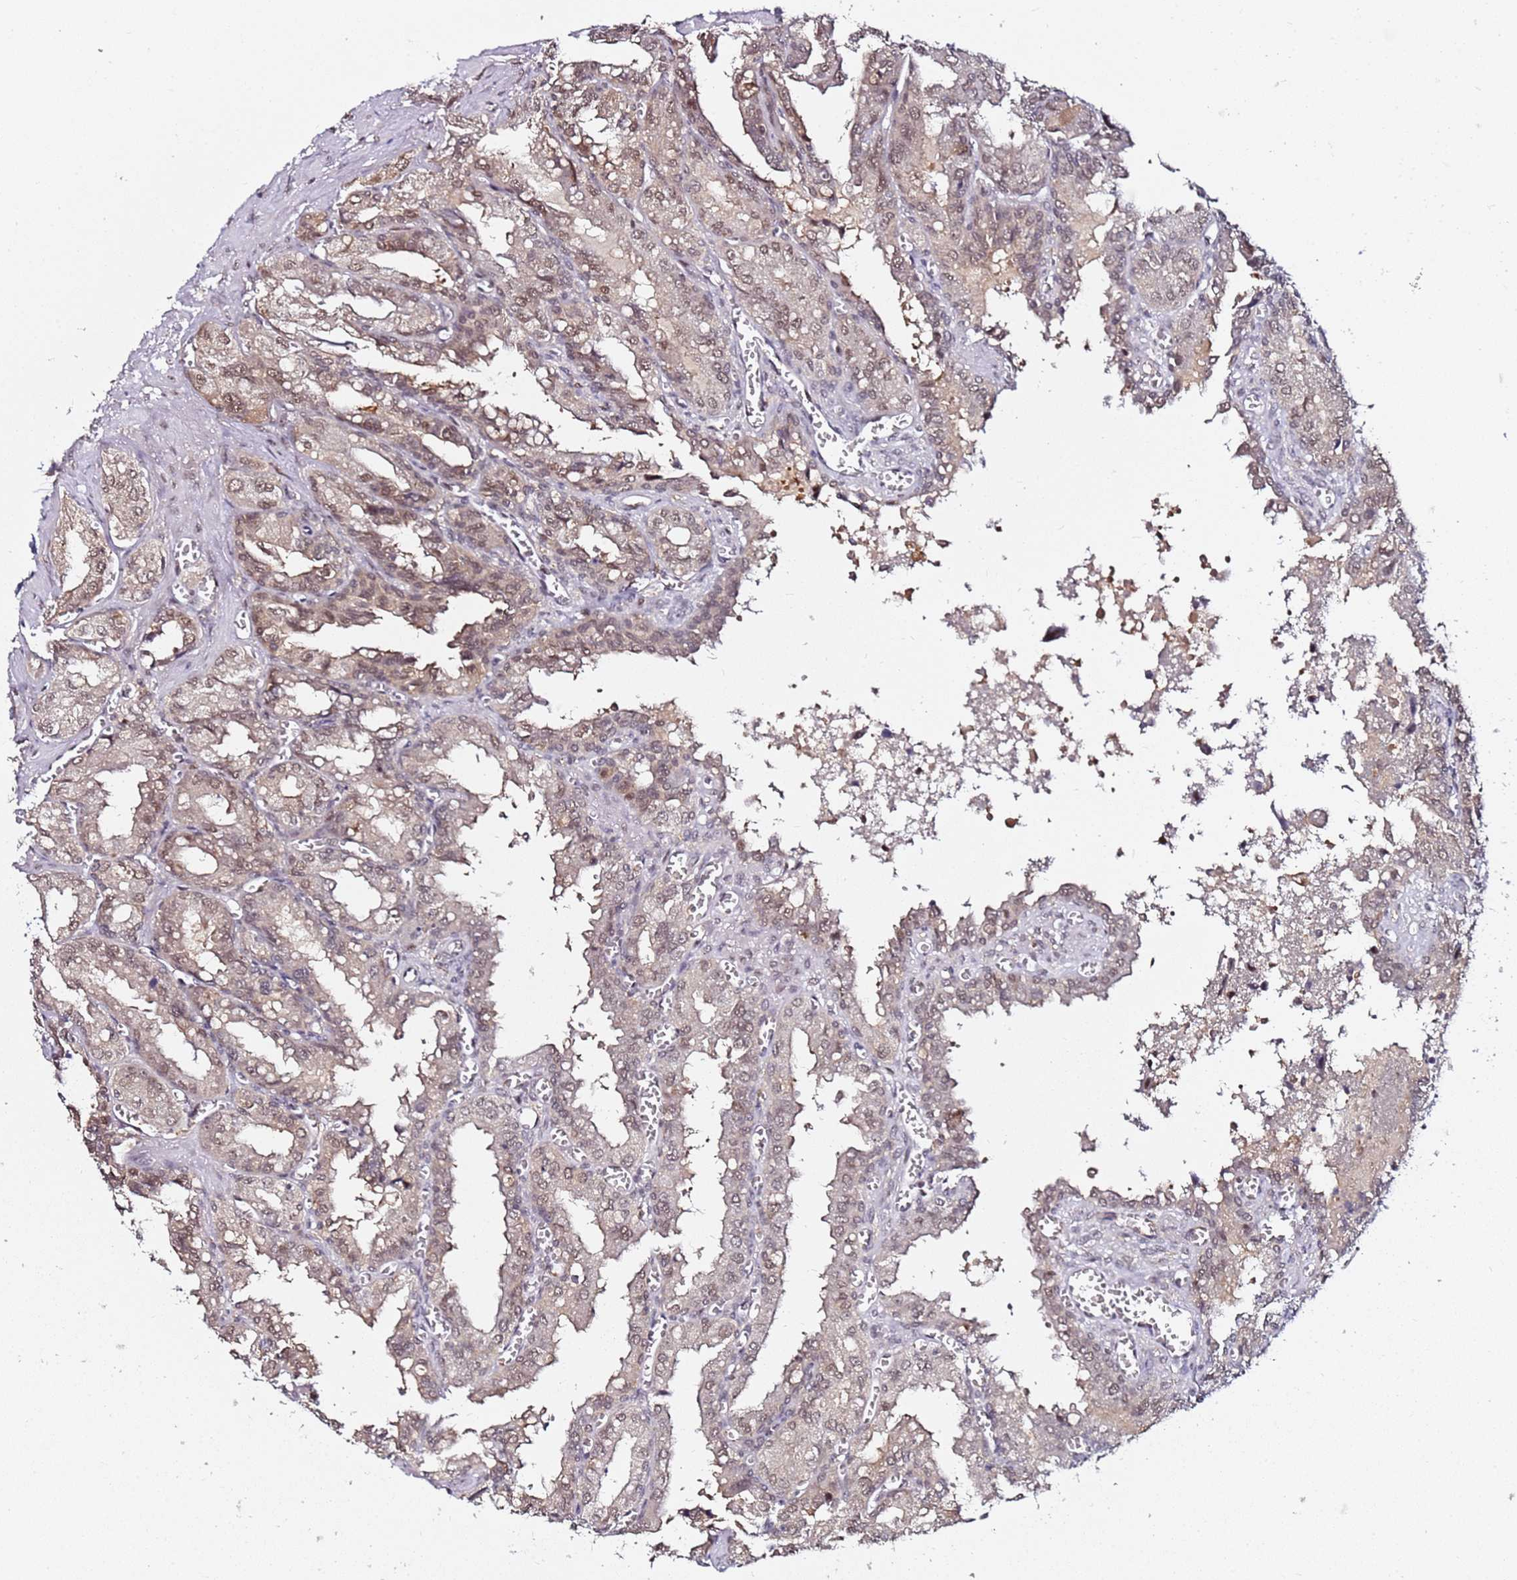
{"staining": {"intensity": "moderate", "quantity": ">75%", "location": "cytoplasmic/membranous,nuclear"}, "tissue": "seminal vesicle", "cell_type": "Glandular cells", "image_type": "normal", "snomed": [{"axis": "morphology", "description": "Normal tissue, NOS"}, {"axis": "topography", "description": "Seminal veicle"}], "caption": "Immunohistochemical staining of unremarkable seminal vesicle displays moderate cytoplasmic/membranous,nuclear protein positivity in approximately >75% of glandular cells.", "gene": "RGS18", "patient": {"sex": "male", "age": 67}}